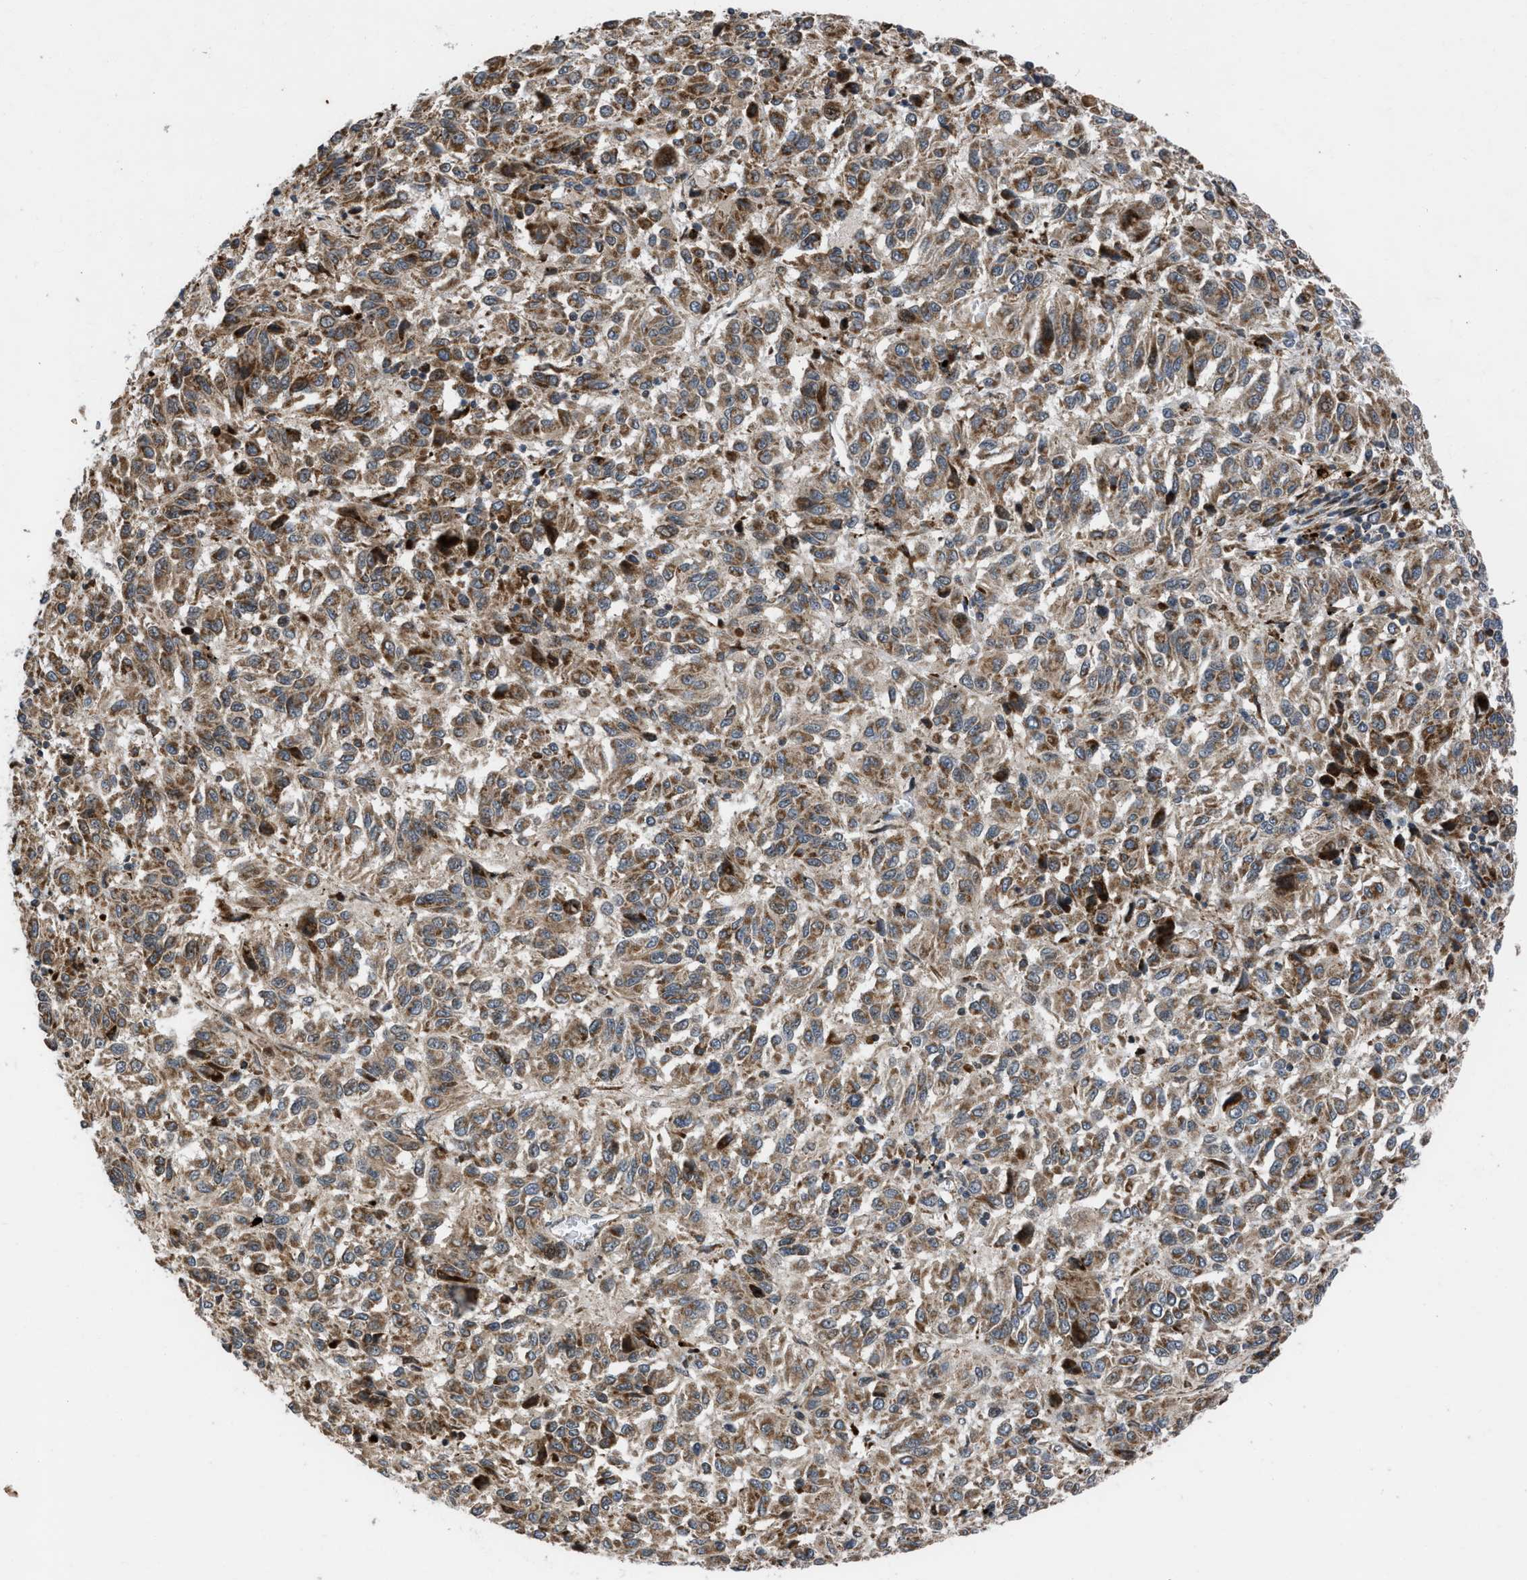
{"staining": {"intensity": "moderate", "quantity": ">75%", "location": "cytoplasmic/membranous"}, "tissue": "melanoma", "cell_type": "Tumor cells", "image_type": "cancer", "snomed": [{"axis": "morphology", "description": "Malignant melanoma, Metastatic site"}, {"axis": "topography", "description": "Lung"}], "caption": "There is medium levels of moderate cytoplasmic/membranous expression in tumor cells of malignant melanoma (metastatic site), as demonstrated by immunohistochemical staining (brown color).", "gene": "AP3M2", "patient": {"sex": "male", "age": 64}}